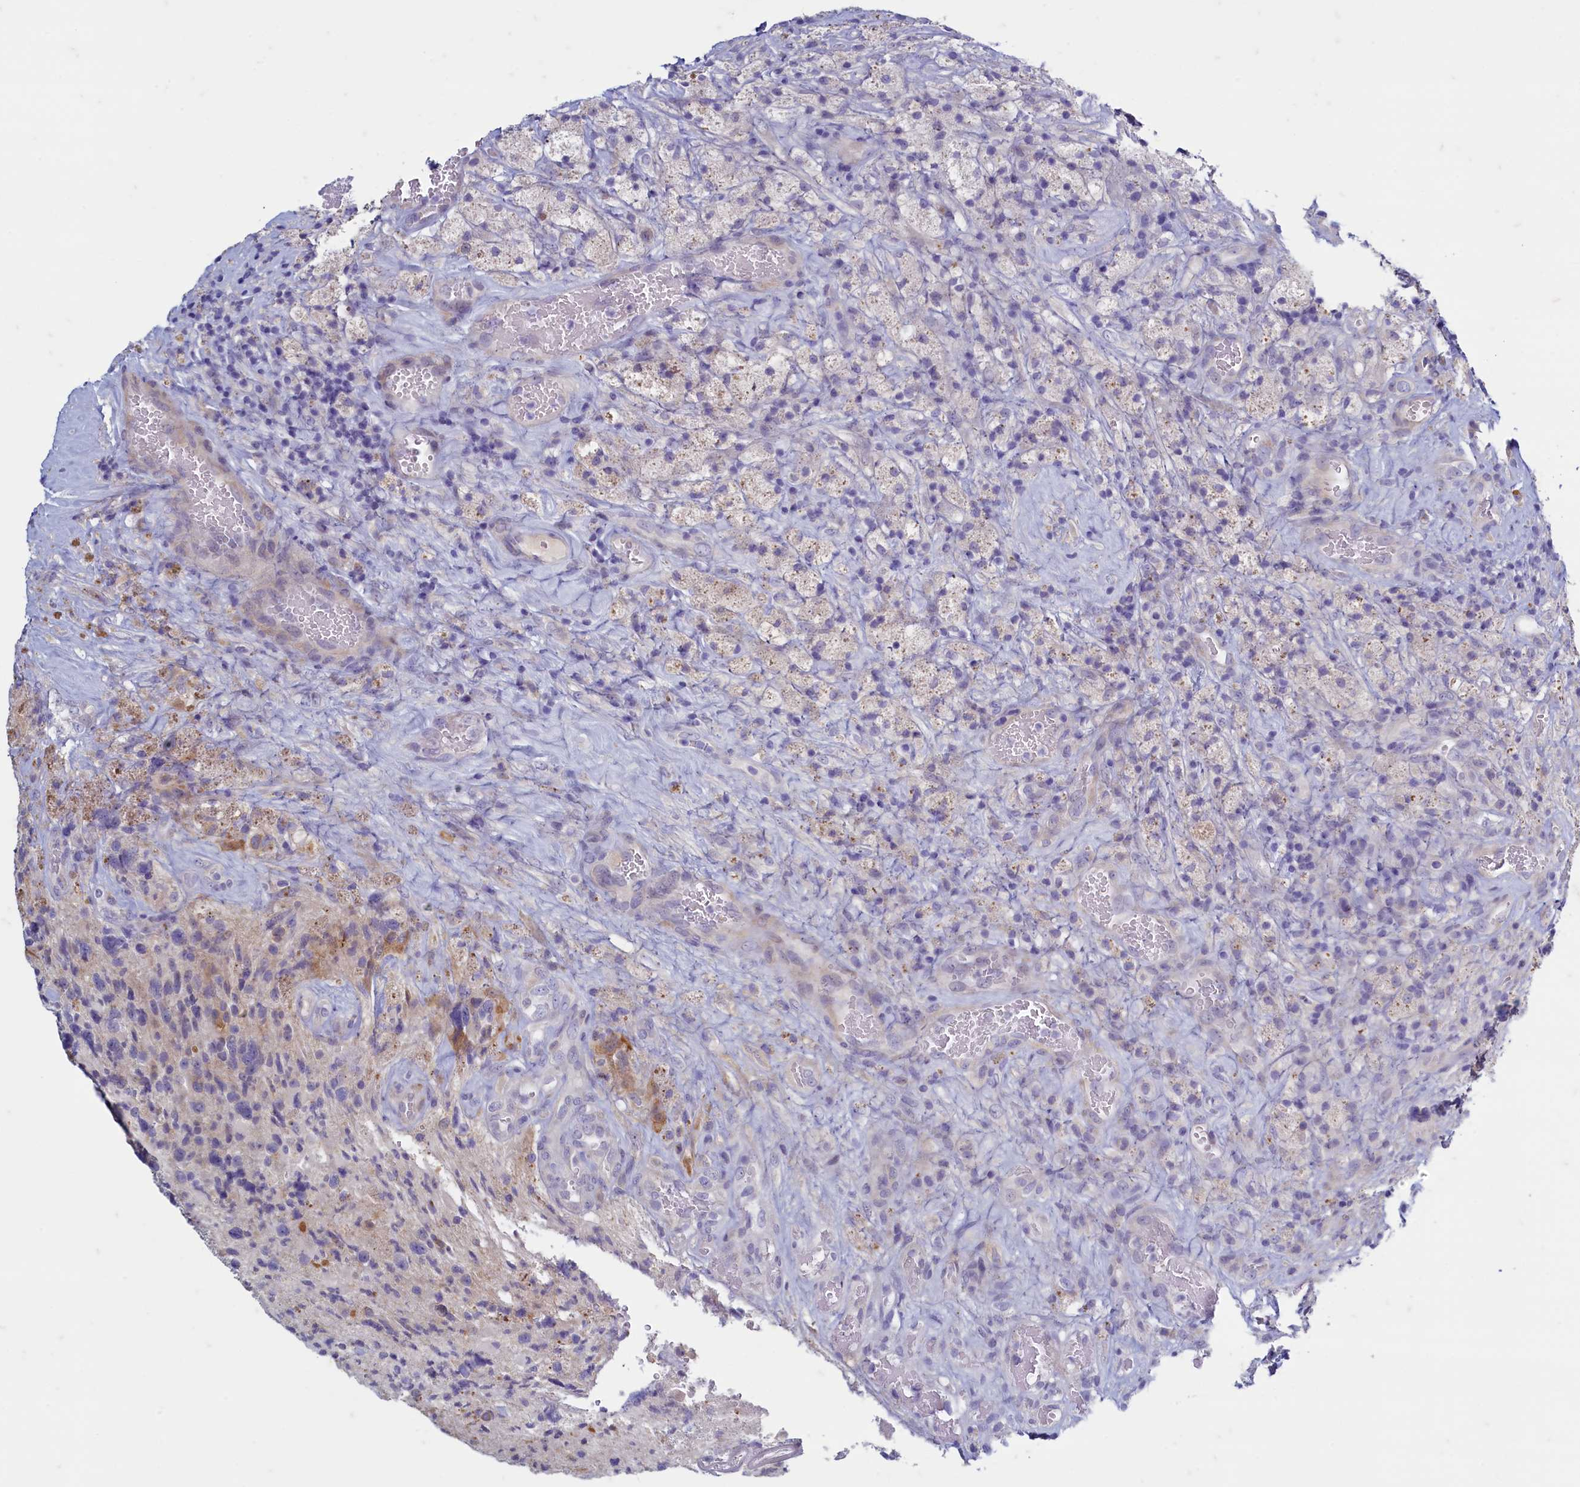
{"staining": {"intensity": "moderate", "quantity": "<25%", "location": "cytoplasmic/membranous"}, "tissue": "glioma", "cell_type": "Tumor cells", "image_type": "cancer", "snomed": [{"axis": "morphology", "description": "Glioma, malignant, High grade"}, {"axis": "topography", "description": "Brain"}], "caption": "Immunohistochemical staining of human malignant glioma (high-grade) displays low levels of moderate cytoplasmic/membranous protein expression in about <25% of tumor cells.", "gene": "MAP1LC3A", "patient": {"sex": "male", "age": 69}}